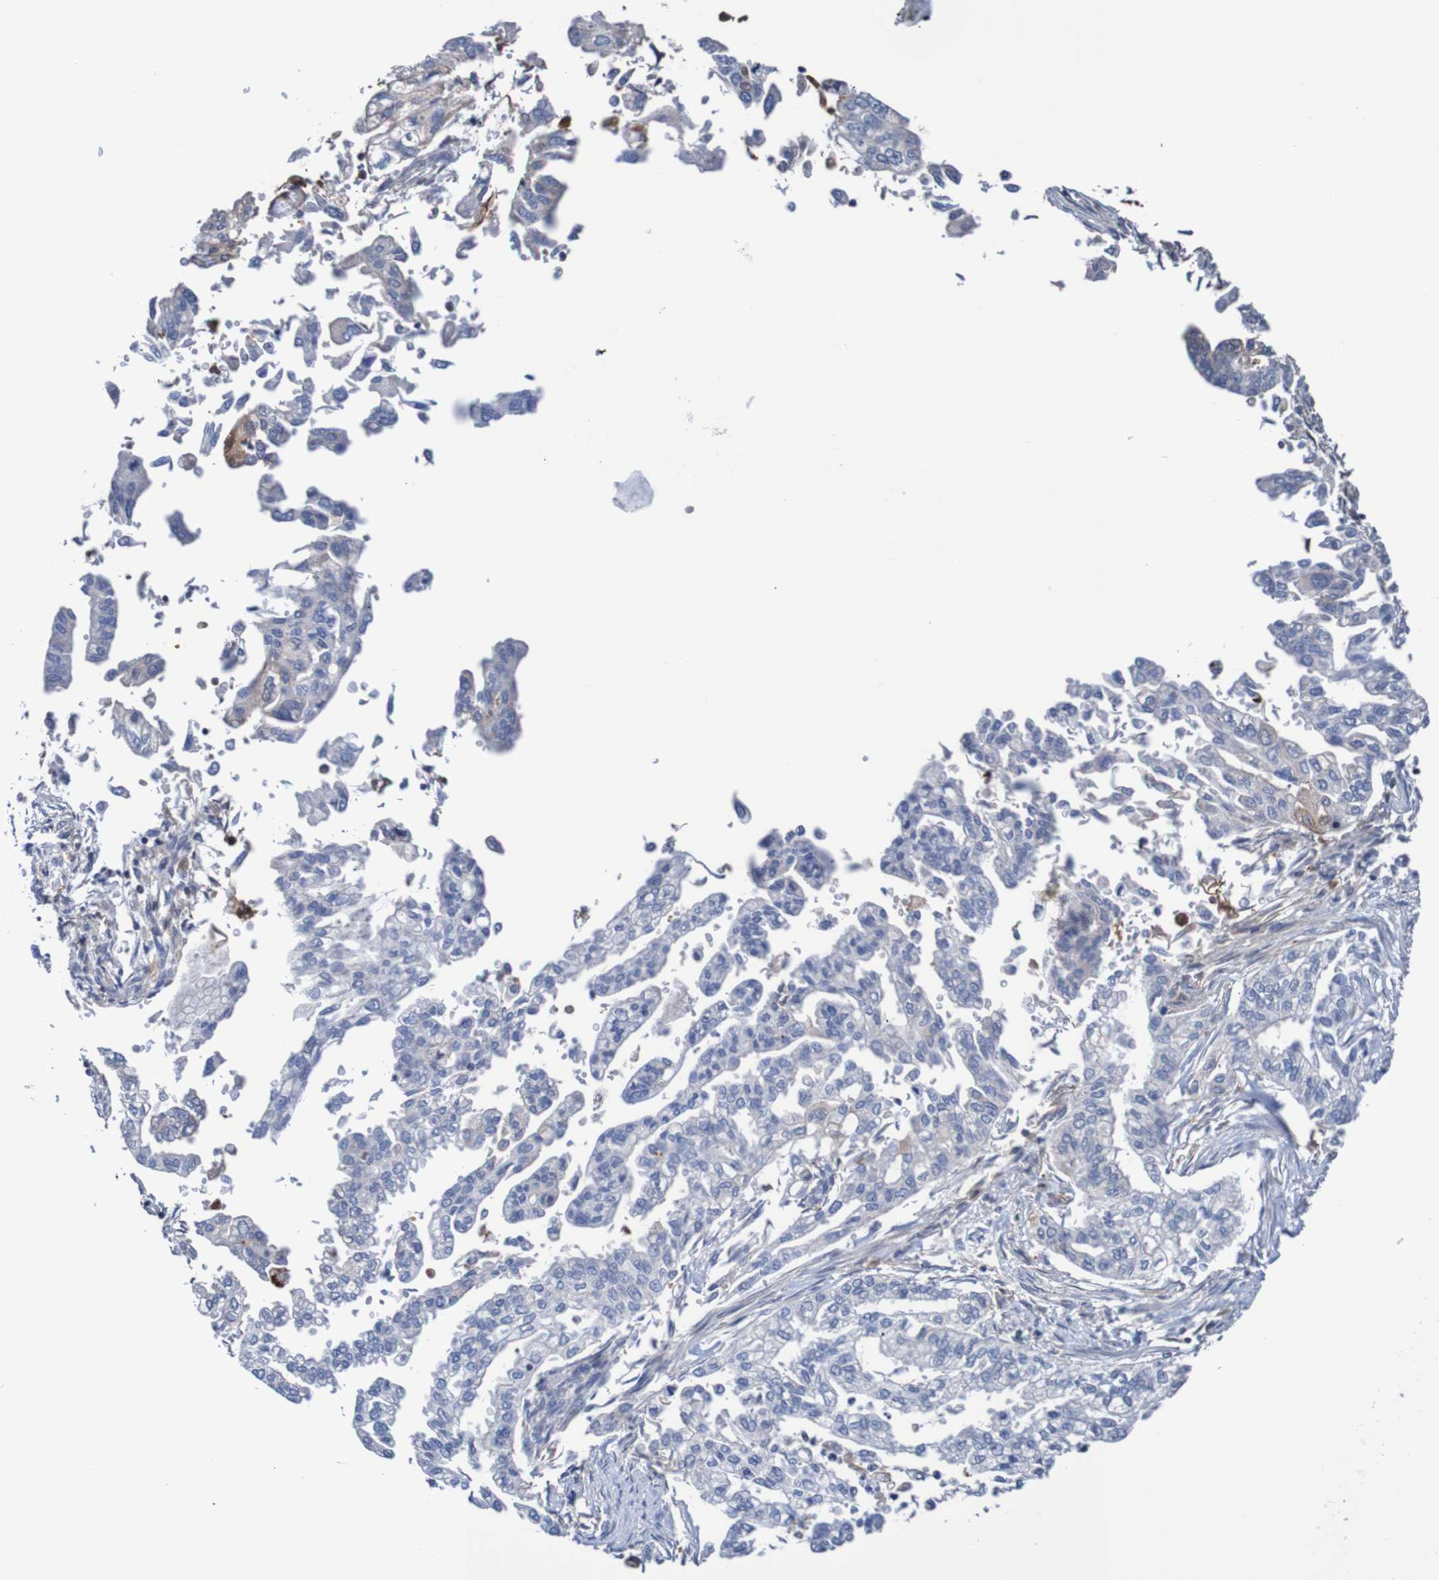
{"staining": {"intensity": "negative", "quantity": "none", "location": "none"}, "tissue": "pancreatic cancer", "cell_type": "Tumor cells", "image_type": "cancer", "snomed": [{"axis": "morphology", "description": "Normal tissue, NOS"}, {"axis": "topography", "description": "Pancreas"}], "caption": "The photomicrograph demonstrates no significant positivity in tumor cells of pancreatic cancer.", "gene": "RIGI", "patient": {"sex": "male", "age": 42}}